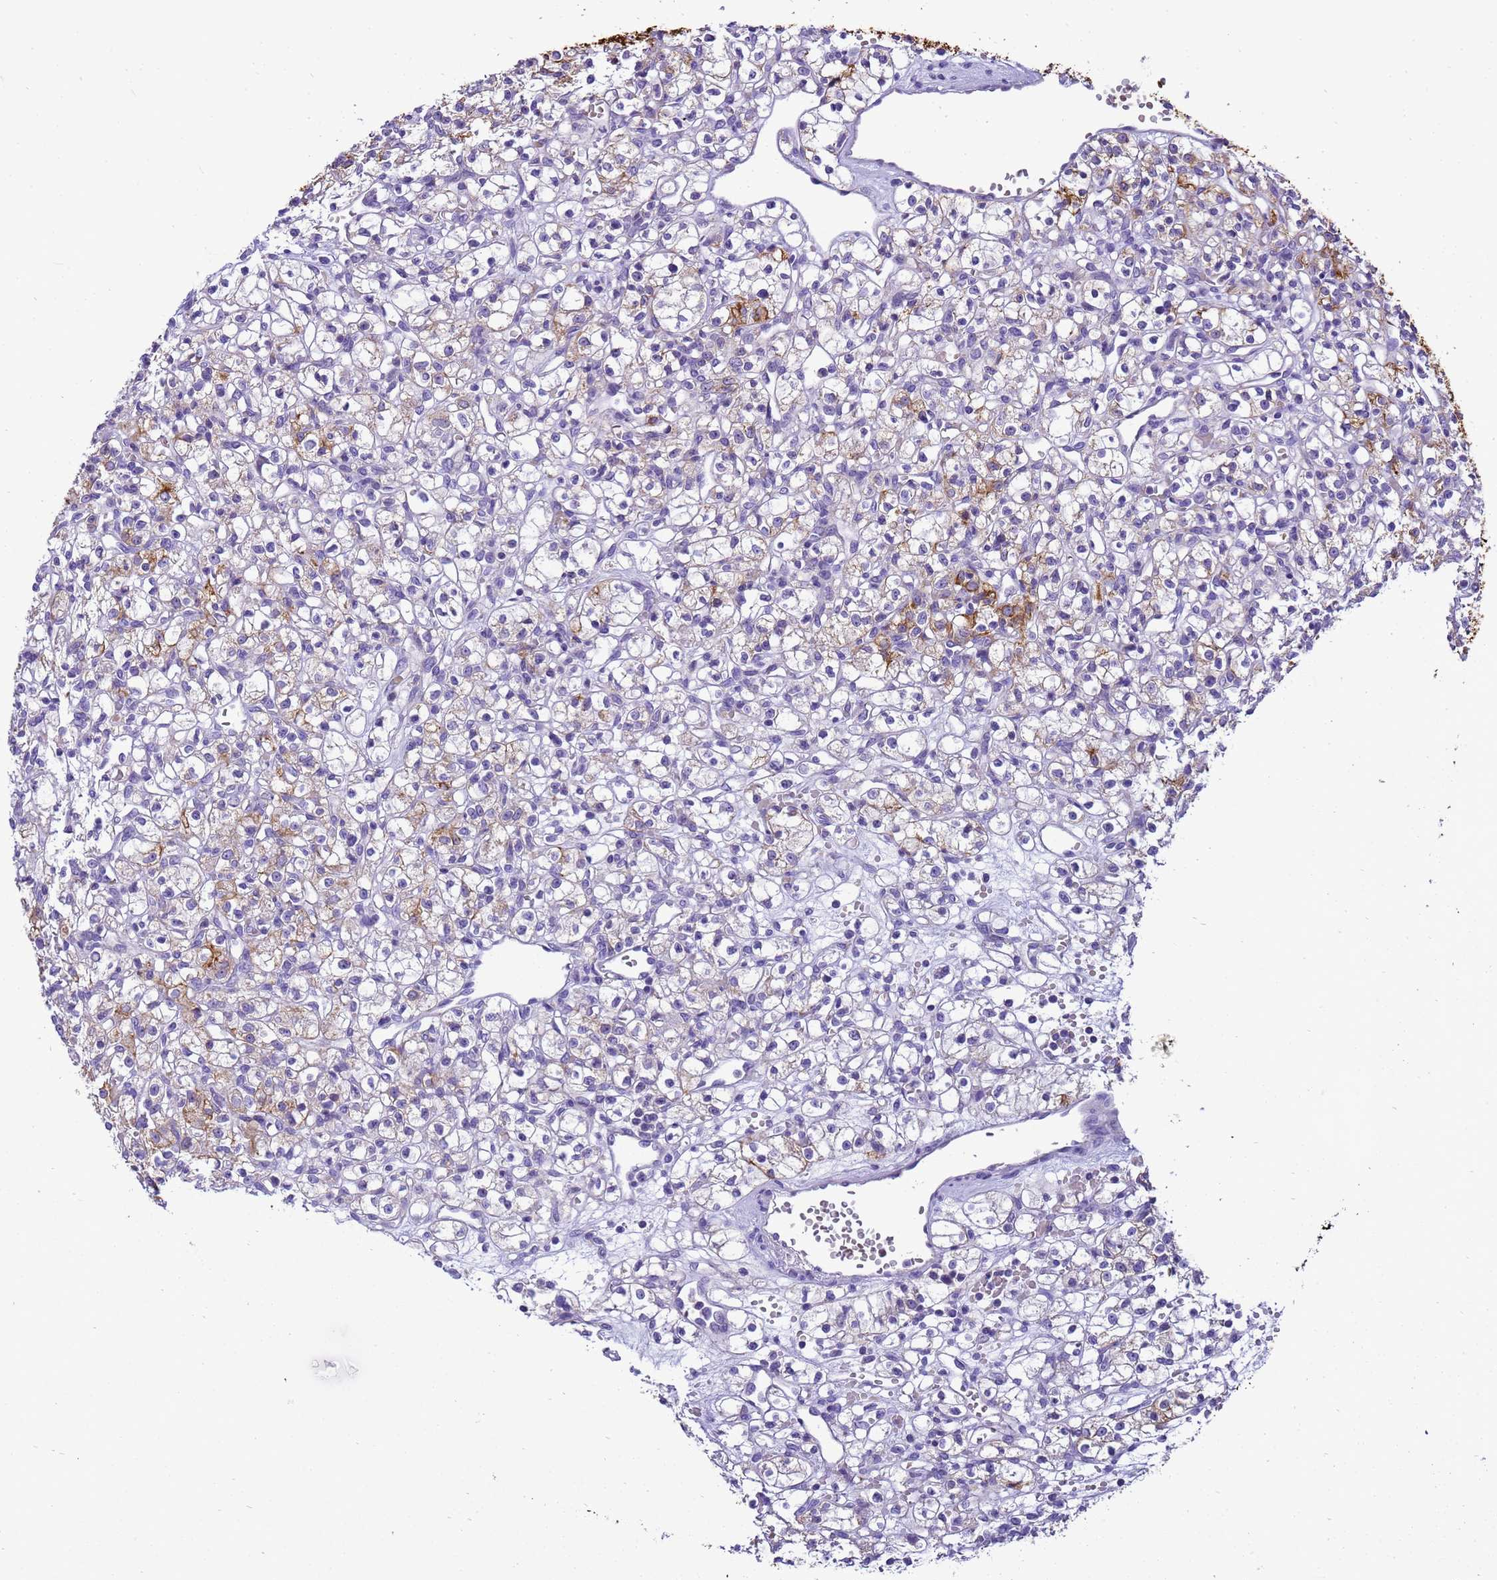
{"staining": {"intensity": "moderate", "quantity": "<25%", "location": "cytoplasmic/membranous"}, "tissue": "renal cancer", "cell_type": "Tumor cells", "image_type": "cancer", "snomed": [{"axis": "morphology", "description": "Adenocarcinoma, NOS"}, {"axis": "topography", "description": "Kidney"}], "caption": "The image demonstrates immunohistochemical staining of renal cancer (adenocarcinoma). There is moderate cytoplasmic/membranous staining is identified in about <25% of tumor cells.", "gene": "PIEZO2", "patient": {"sex": "female", "age": 59}}